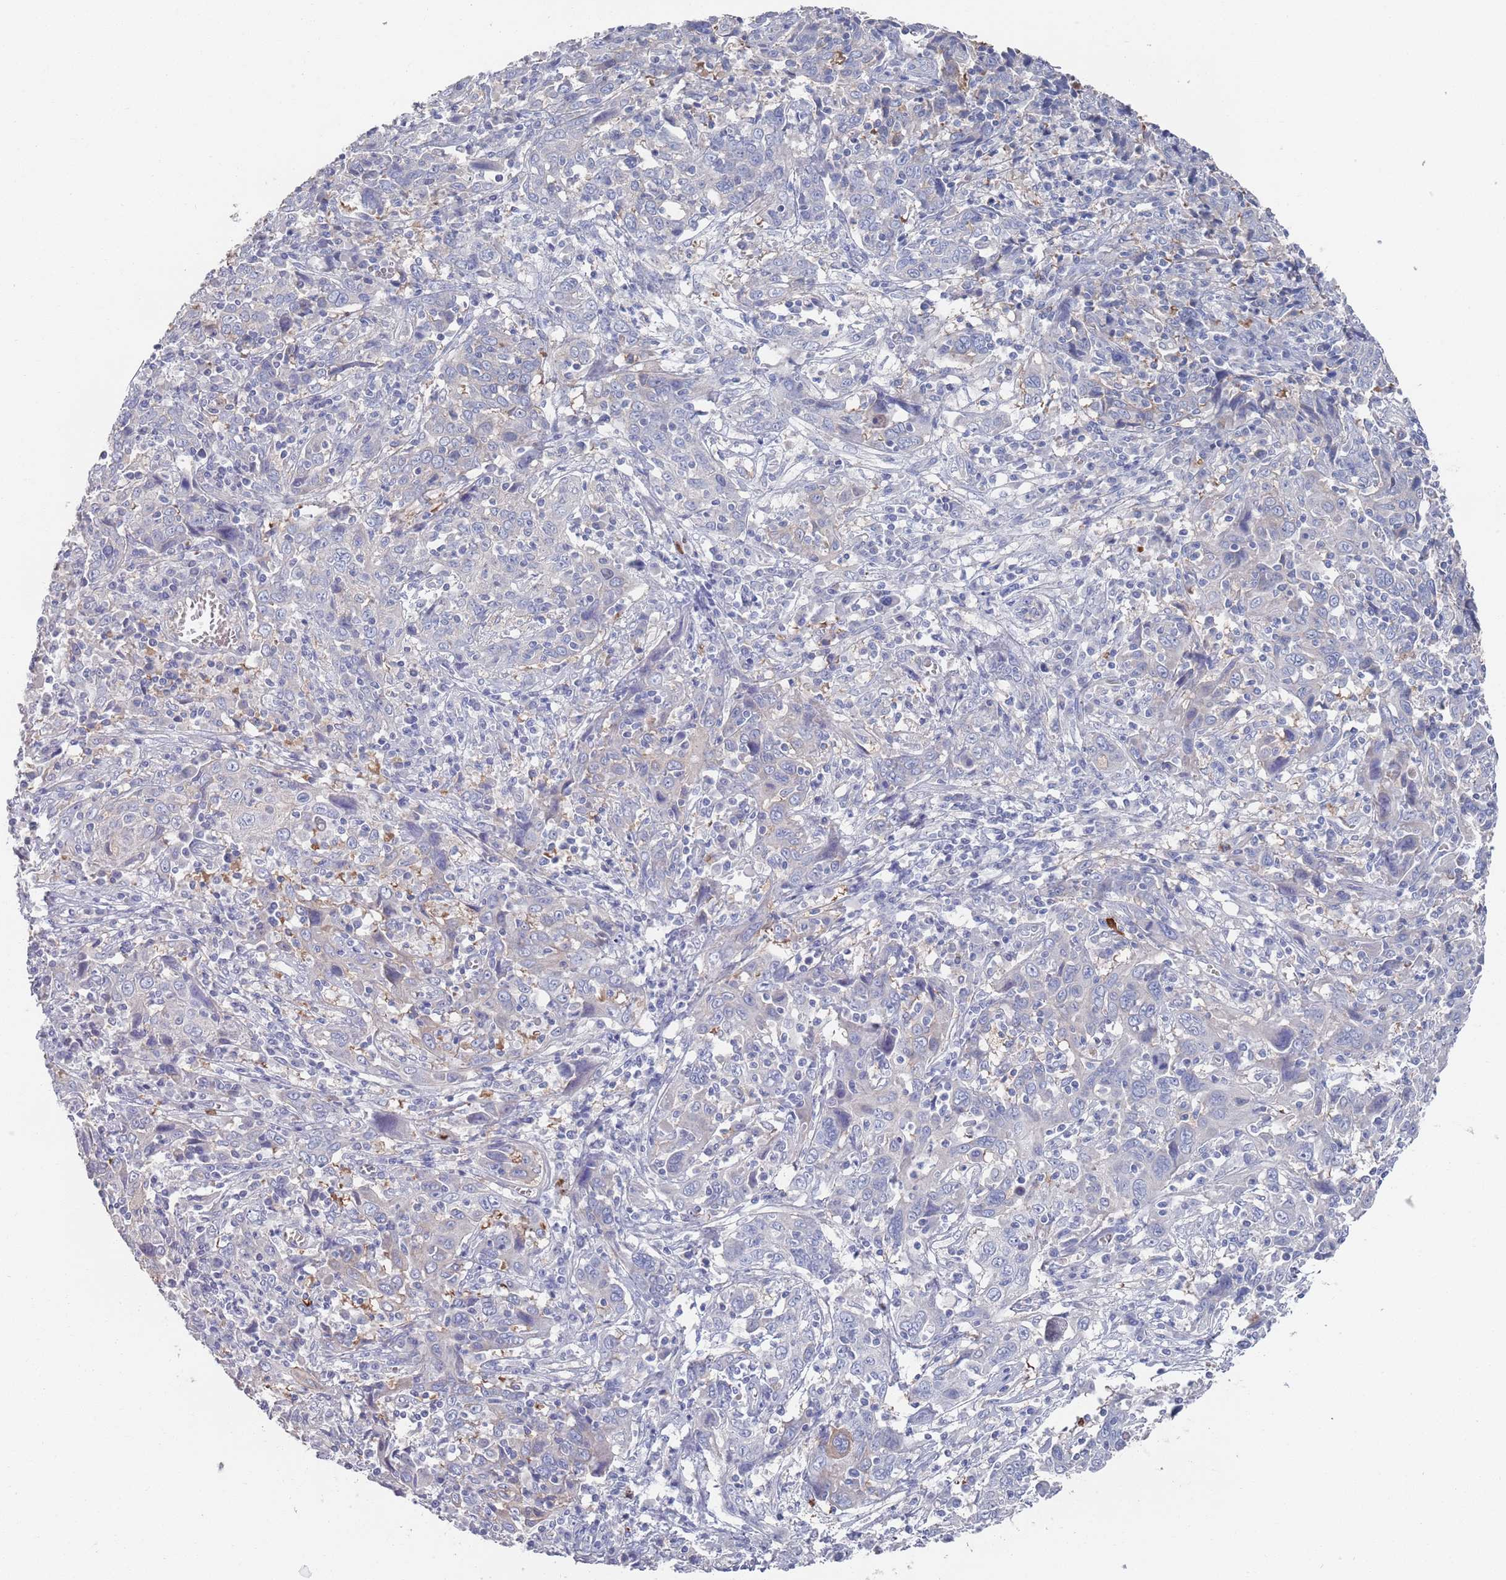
{"staining": {"intensity": "negative", "quantity": "none", "location": "none"}, "tissue": "cervical cancer", "cell_type": "Tumor cells", "image_type": "cancer", "snomed": [{"axis": "morphology", "description": "Squamous cell carcinoma, NOS"}, {"axis": "topography", "description": "Cervix"}], "caption": "This is an immunohistochemistry histopathology image of human squamous cell carcinoma (cervical). There is no expression in tumor cells.", "gene": "TMCO3", "patient": {"sex": "female", "age": 46}}